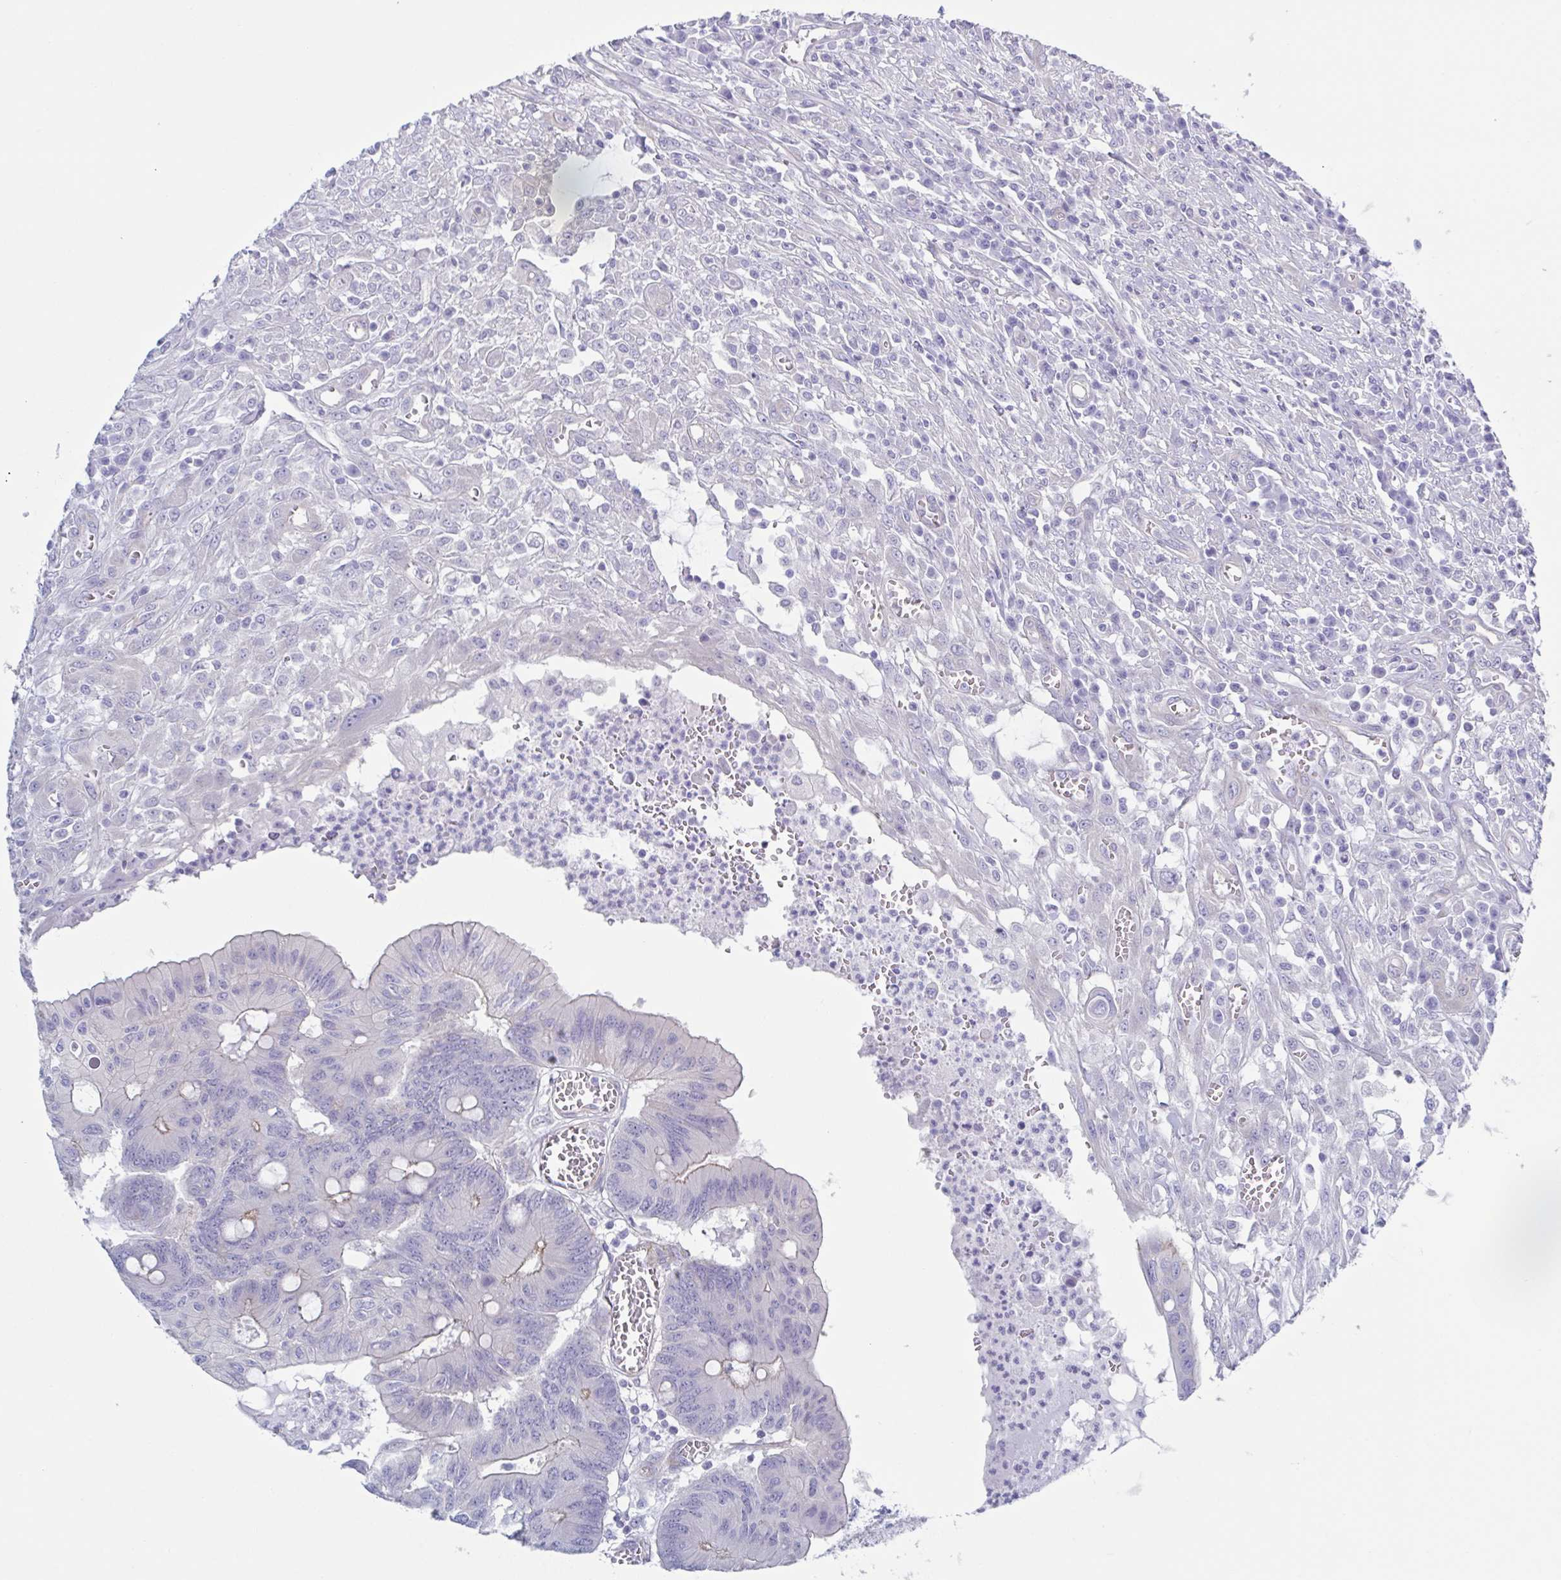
{"staining": {"intensity": "weak", "quantity": "<25%", "location": "cytoplasmic/membranous"}, "tissue": "colorectal cancer", "cell_type": "Tumor cells", "image_type": "cancer", "snomed": [{"axis": "morphology", "description": "Adenocarcinoma, NOS"}, {"axis": "topography", "description": "Colon"}], "caption": "Tumor cells are negative for protein expression in human adenocarcinoma (colorectal).", "gene": "DYNC1I1", "patient": {"sex": "male", "age": 65}}